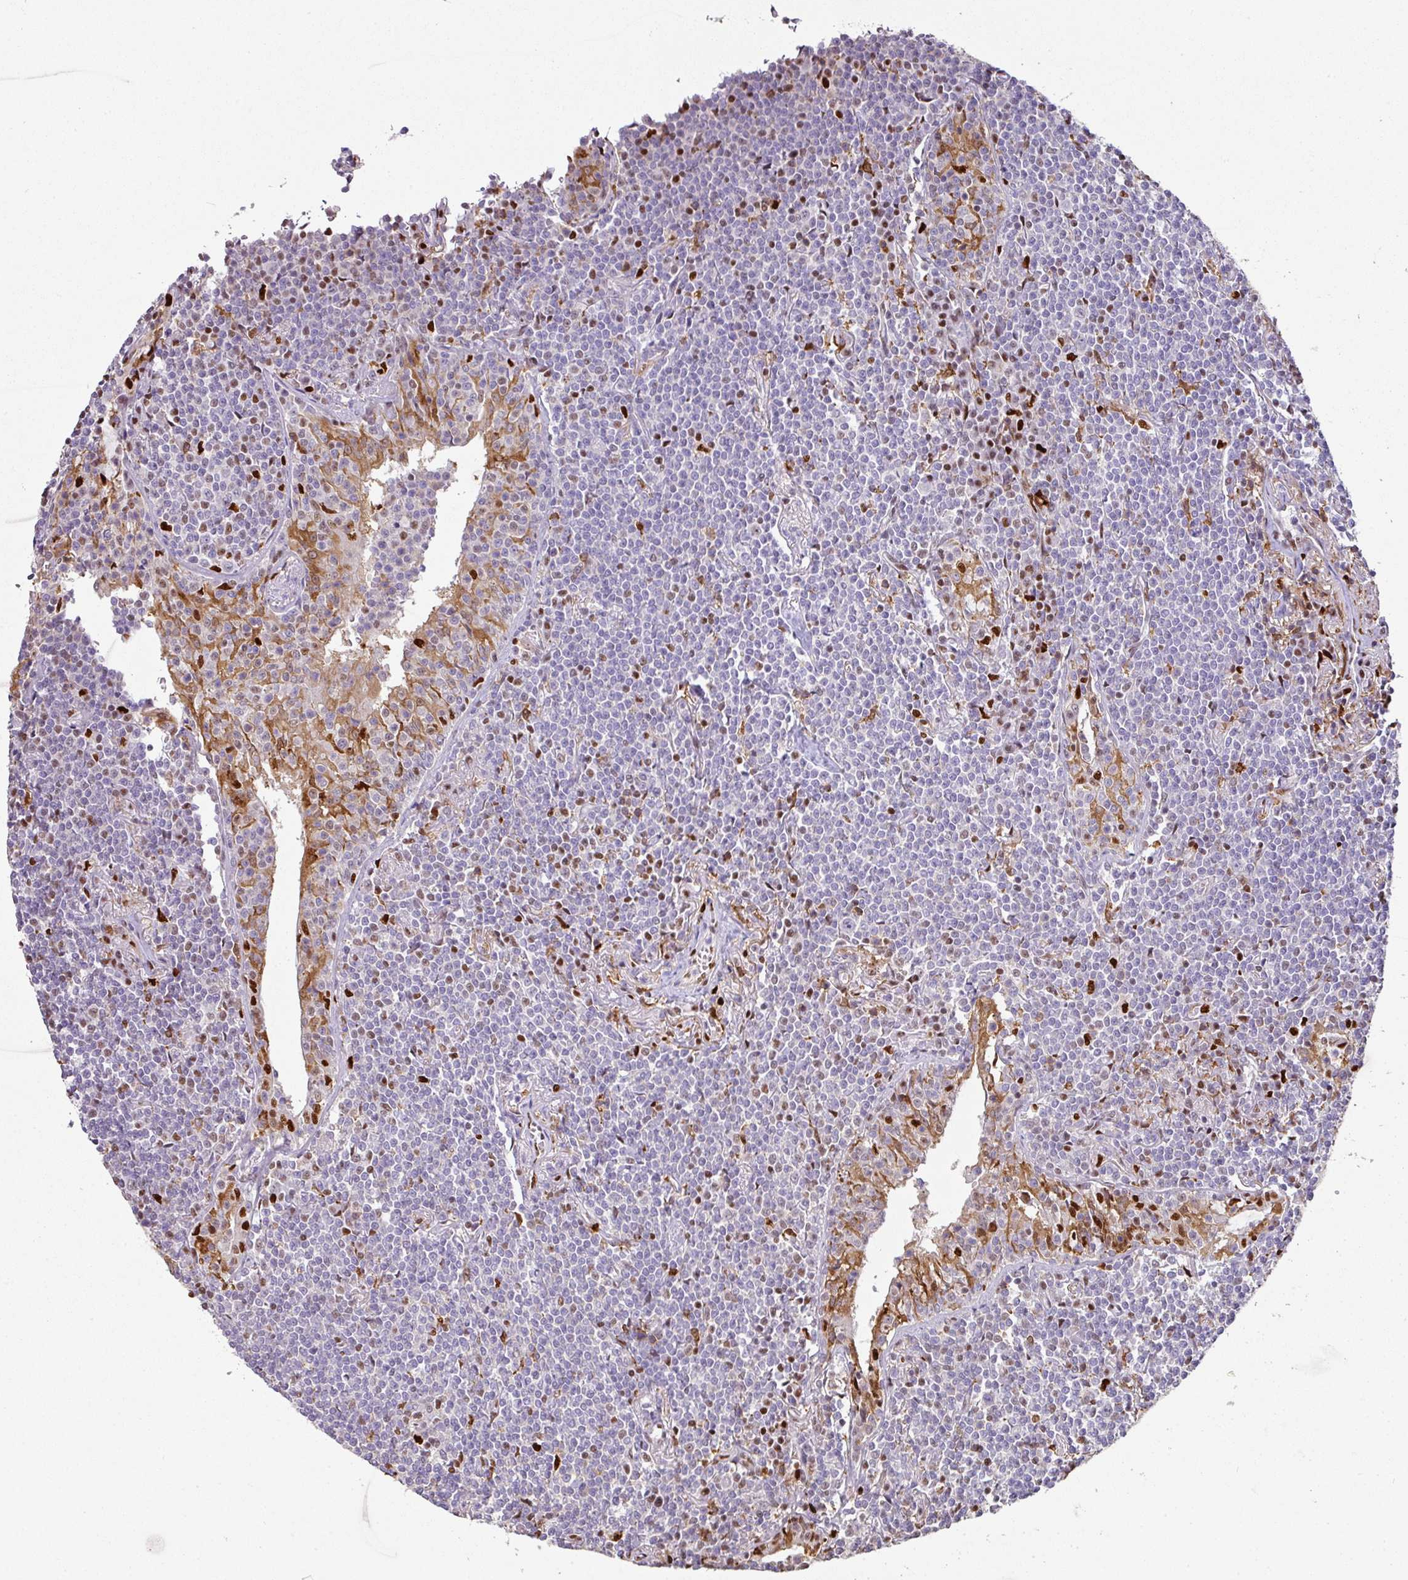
{"staining": {"intensity": "moderate", "quantity": "<25%", "location": "nuclear"}, "tissue": "lymphoma", "cell_type": "Tumor cells", "image_type": "cancer", "snomed": [{"axis": "morphology", "description": "Malignant lymphoma, non-Hodgkin's type, Low grade"}, {"axis": "topography", "description": "Lung"}], "caption": "Protein analysis of low-grade malignant lymphoma, non-Hodgkin's type tissue exhibits moderate nuclear expression in about <25% of tumor cells.", "gene": "SAMHD1", "patient": {"sex": "female", "age": 71}}